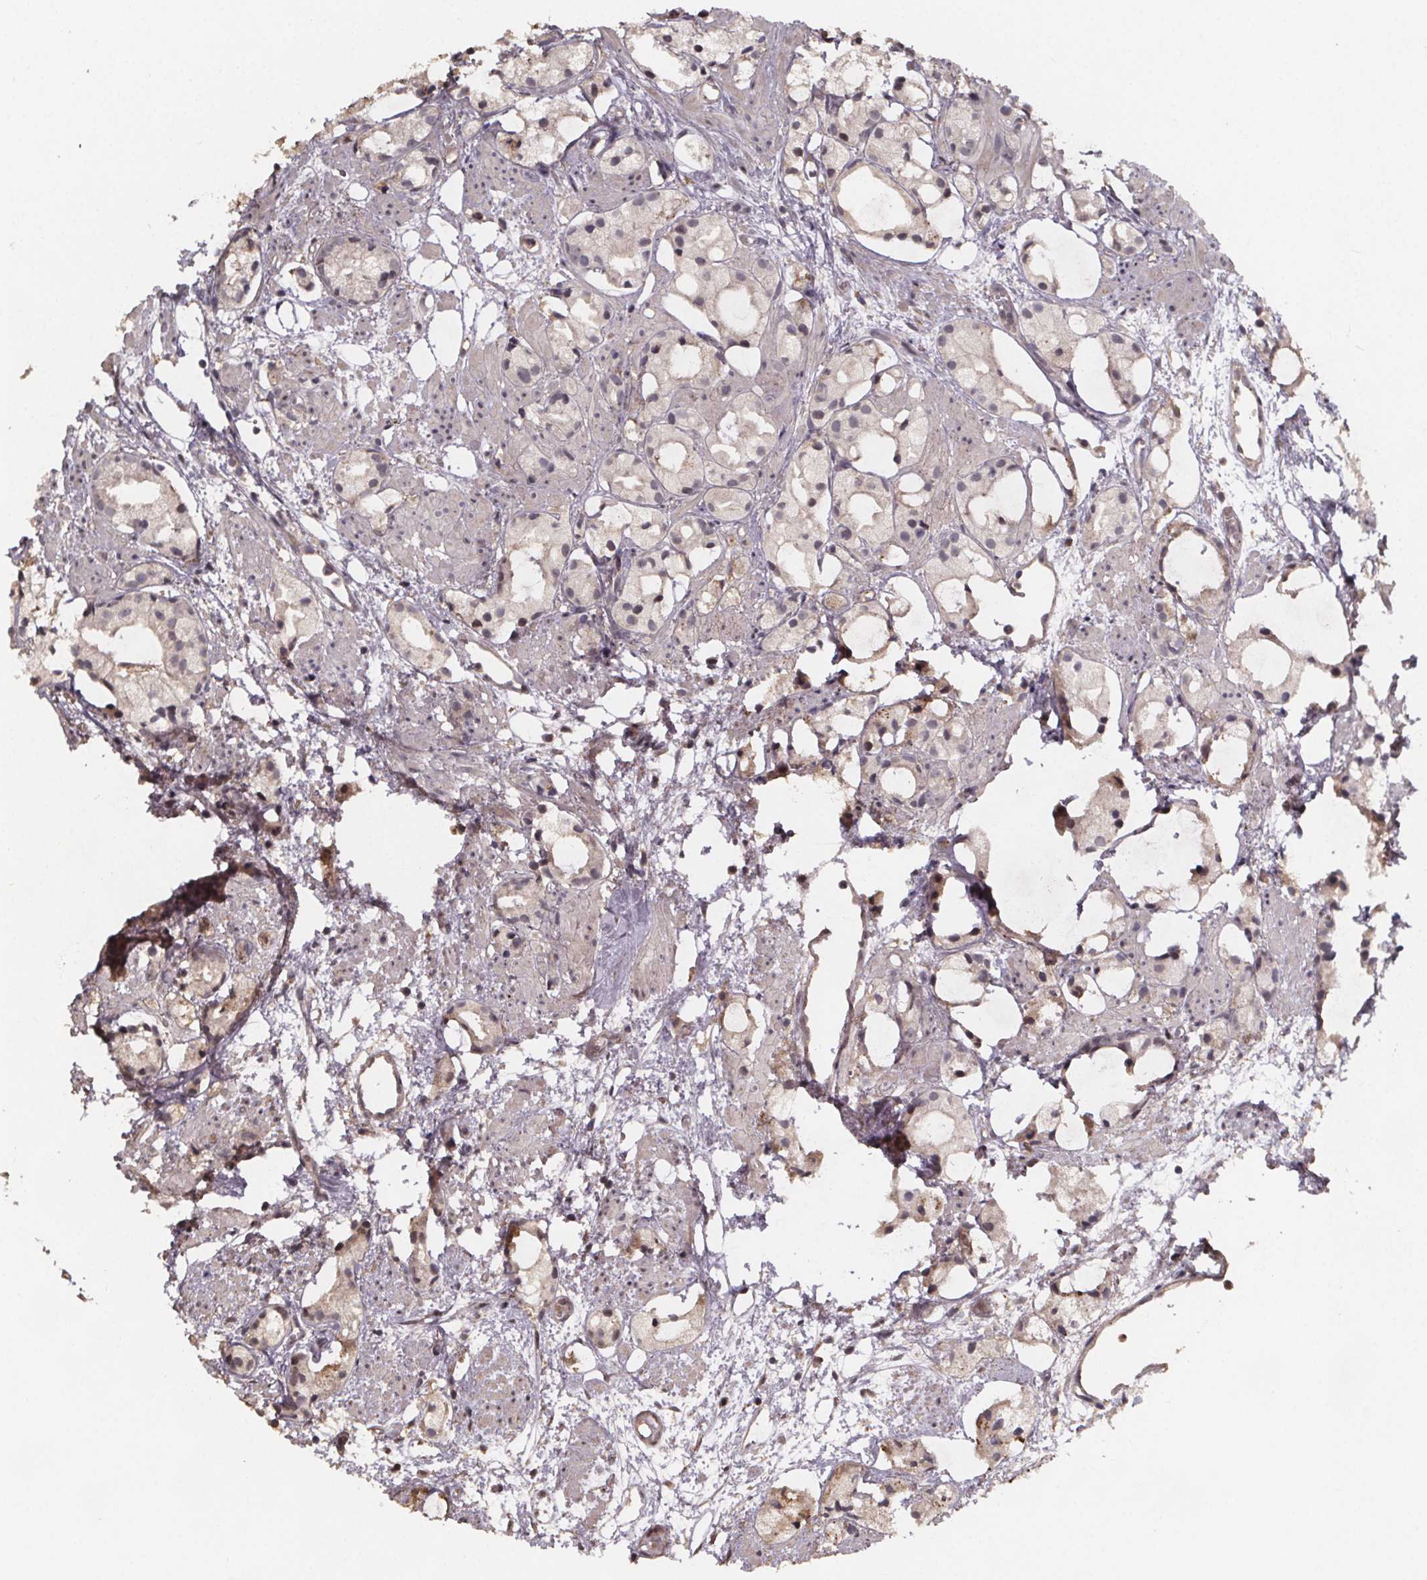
{"staining": {"intensity": "negative", "quantity": "none", "location": "none"}, "tissue": "prostate cancer", "cell_type": "Tumor cells", "image_type": "cancer", "snomed": [{"axis": "morphology", "description": "Adenocarcinoma, High grade"}, {"axis": "topography", "description": "Prostate"}], "caption": "IHC image of neoplastic tissue: human prostate adenocarcinoma (high-grade) stained with DAB reveals no significant protein expression in tumor cells.", "gene": "ZNF879", "patient": {"sex": "male", "age": 85}}